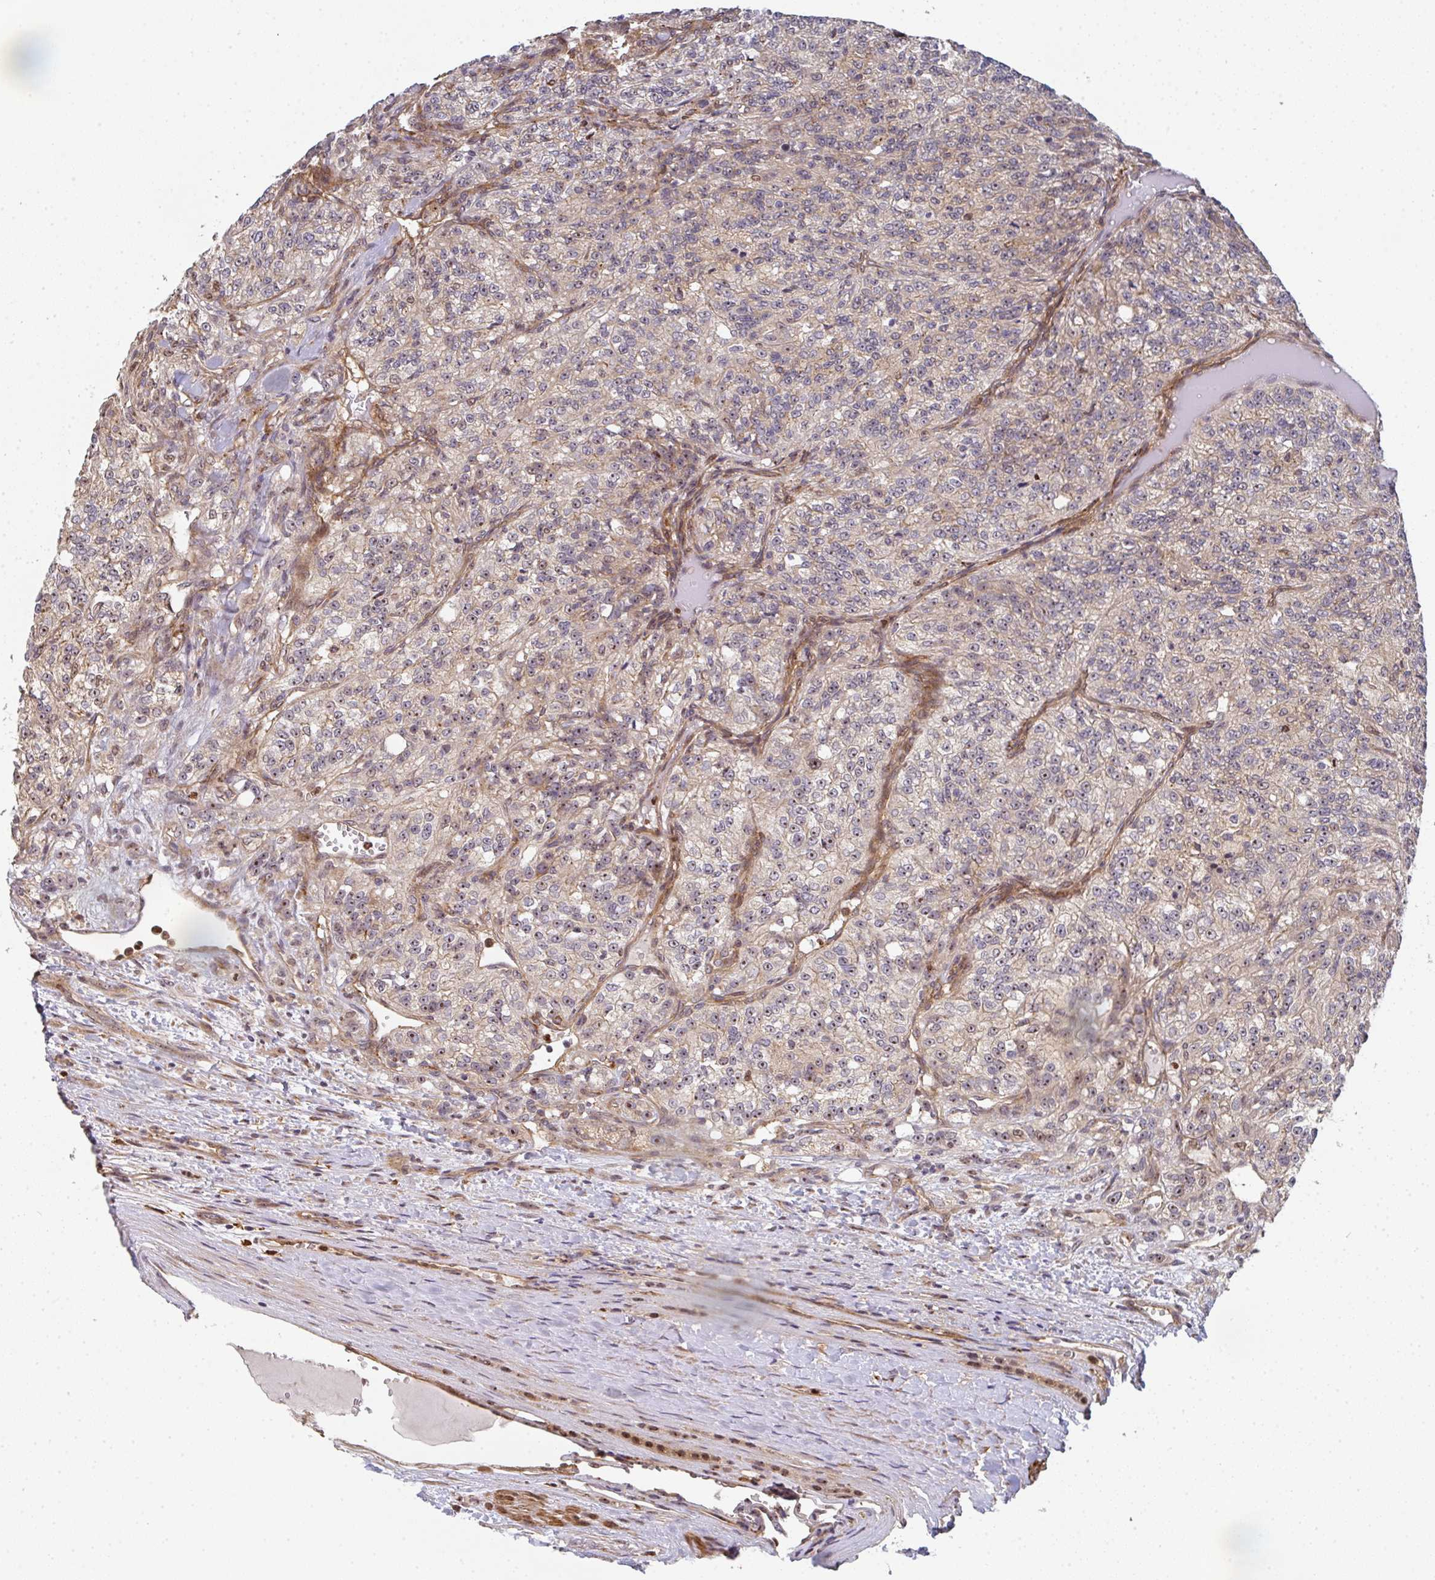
{"staining": {"intensity": "moderate", "quantity": "25%-75%", "location": "cytoplasmic/membranous,nuclear"}, "tissue": "renal cancer", "cell_type": "Tumor cells", "image_type": "cancer", "snomed": [{"axis": "morphology", "description": "Adenocarcinoma, NOS"}, {"axis": "topography", "description": "Kidney"}], "caption": "IHC of human renal cancer (adenocarcinoma) demonstrates medium levels of moderate cytoplasmic/membranous and nuclear expression in about 25%-75% of tumor cells.", "gene": "SIMC1", "patient": {"sex": "female", "age": 63}}